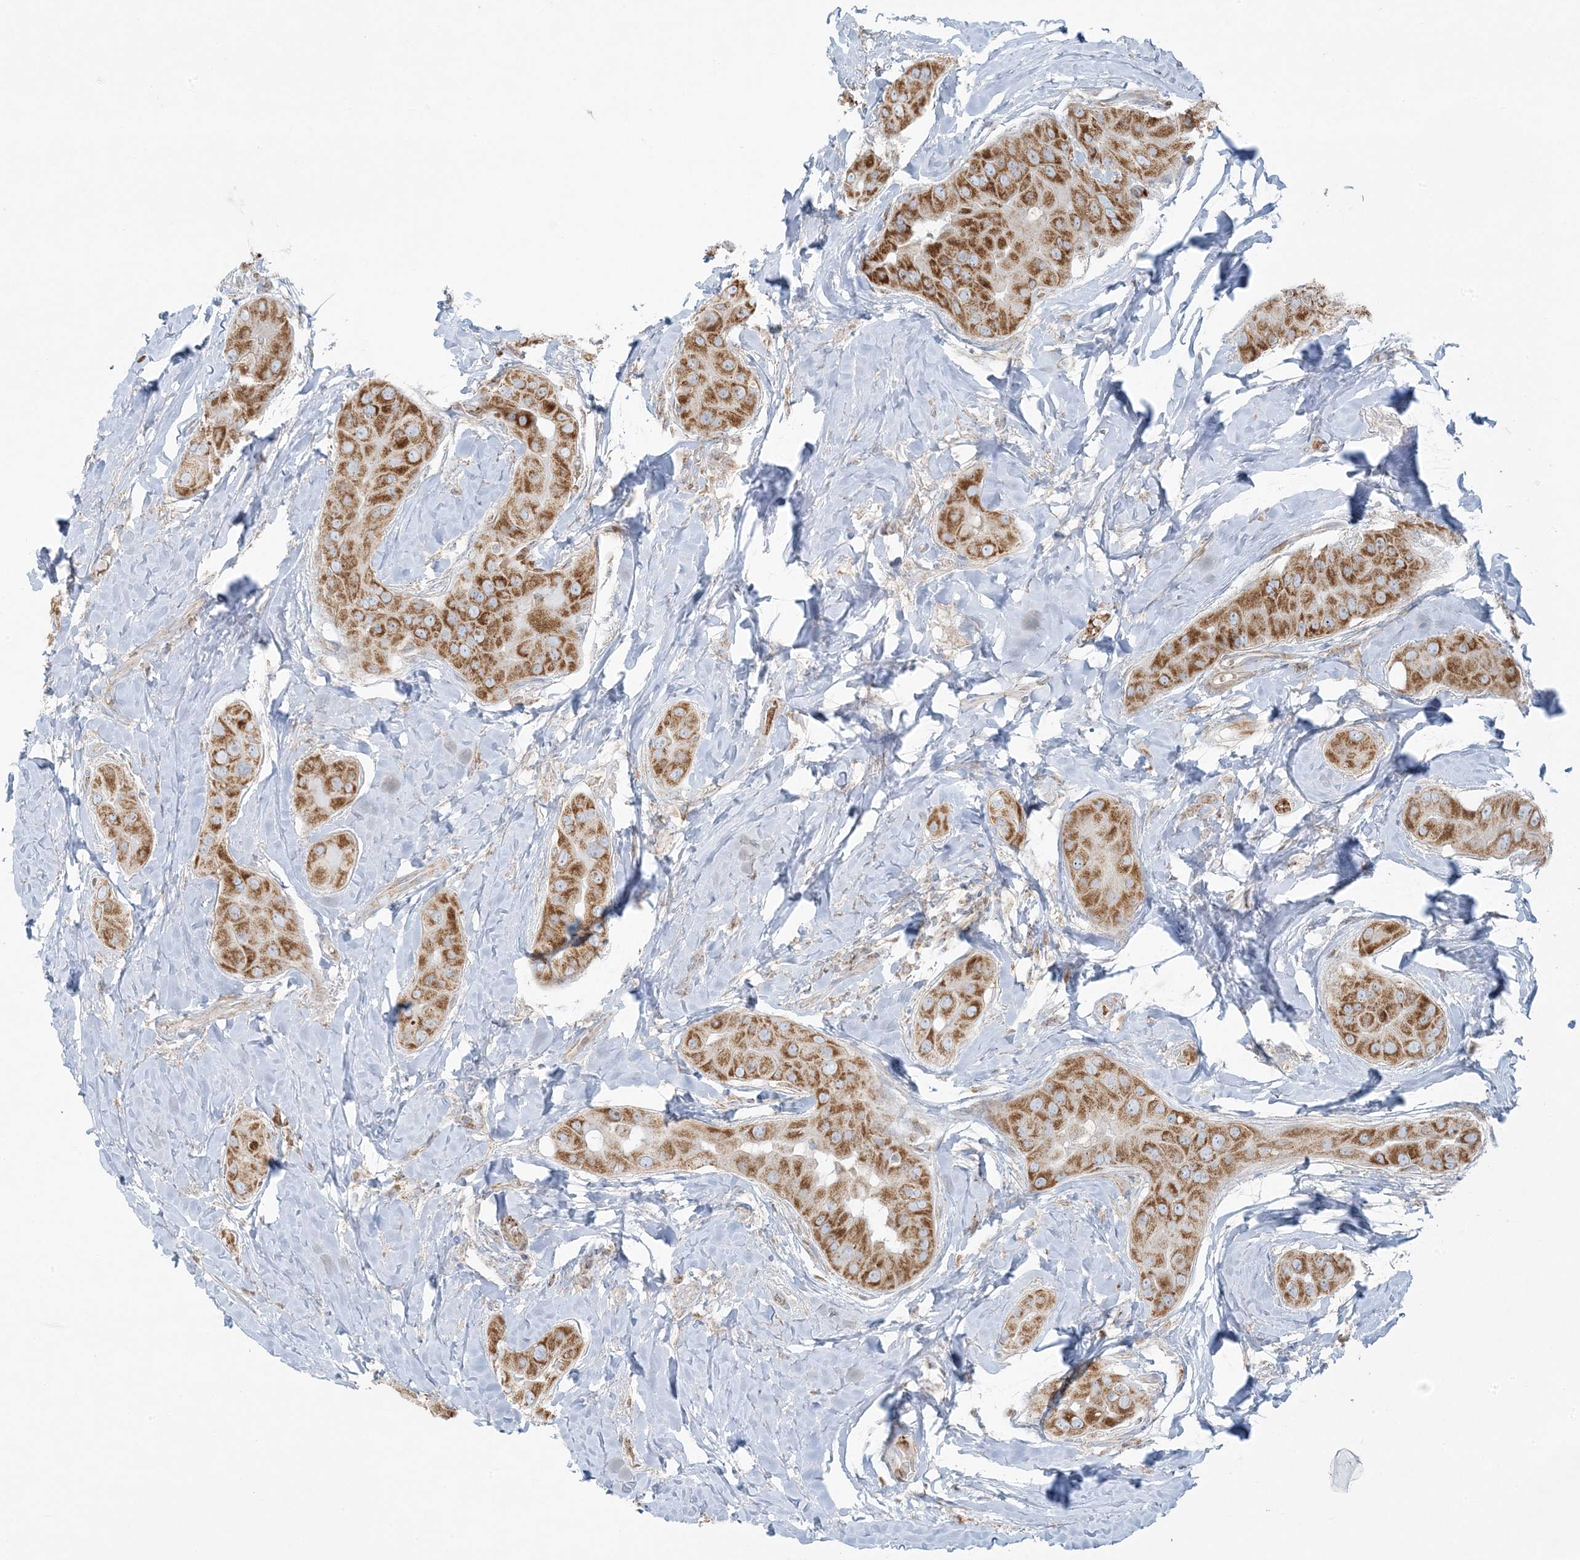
{"staining": {"intensity": "moderate", "quantity": ">75%", "location": "cytoplasmic/membranous"}, "tissue": "thyroid cancer", "cell_type": "Tumor cells", "image_type": "cancer", "snomed": [{"axis": "morphology", "description": "Papillary adenocarcinoma, NOS"}, {"axis": "topography", "description": "Thyroid gland"}], "caption": "A brown stain labels moderate cytoplasmic/membranous positivity of a protein in human thyroid cancer tumor cells.", "gene": "PIK3R4", "patient": {"sex": "male", "age": 33}}